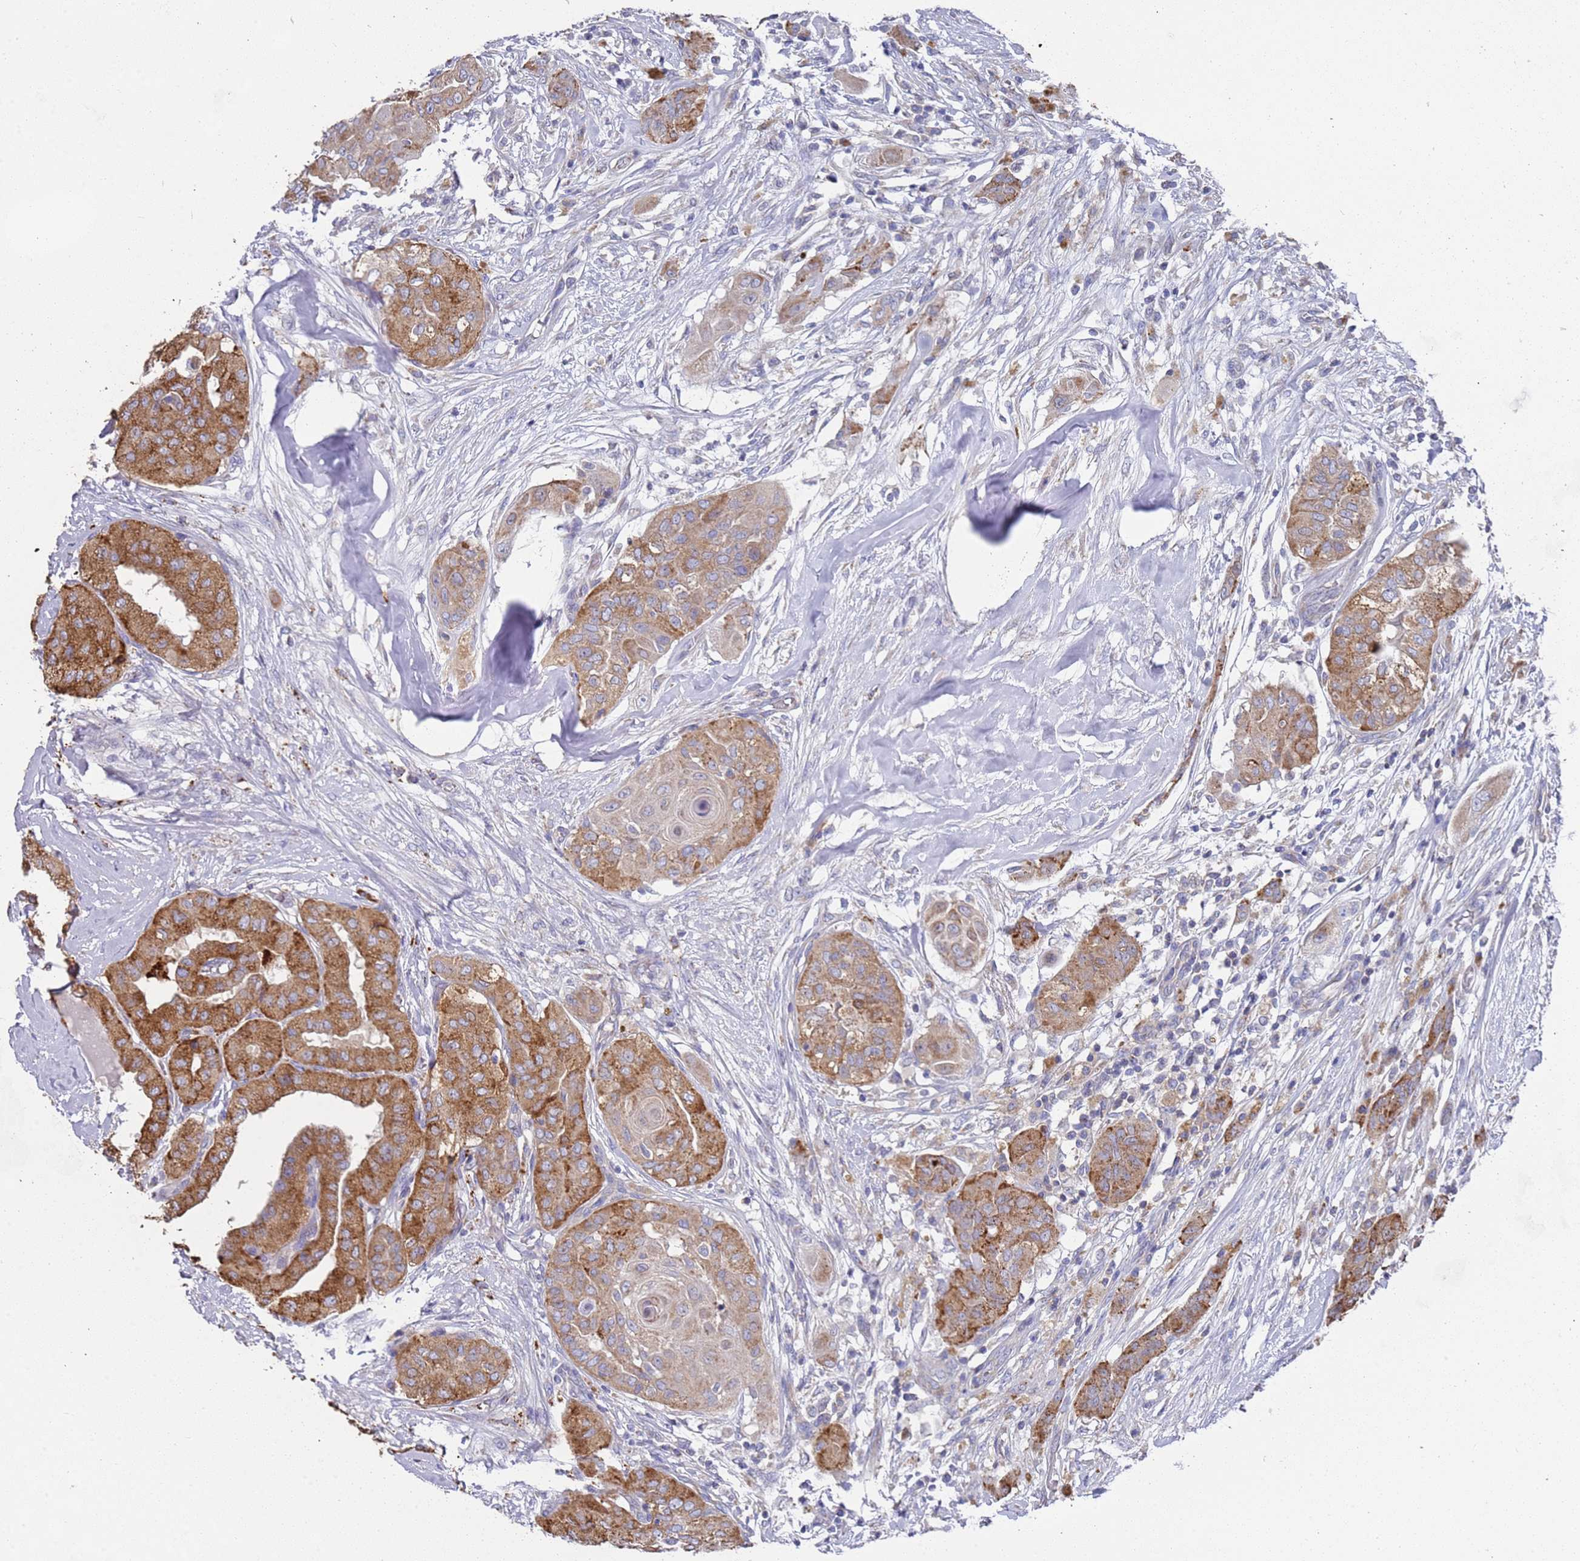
{"staining": {"intensity": "moderate", "quantity": ">75%", "location": "cytoplasmic/membranous"}, "tissue": "thyroid cancer", "cell_type": "Tumor cells", "image_type": "cancer", "snomed": [{"axis": "morphology", "description": "Papillary adenocarcinoma, NOS"}, {"axis": "topography", "description": "Thyroid gland"}], "caption": "About >75% of tumor cells in human thyroid cancer (papillary adenocarcinoma) show moderate cytoplasmic/membranous protein positivity as visualized by brown immunohistochemical staining.", "gene": "NPEPPS", "patient": {"sex": "female", "age": 59}}